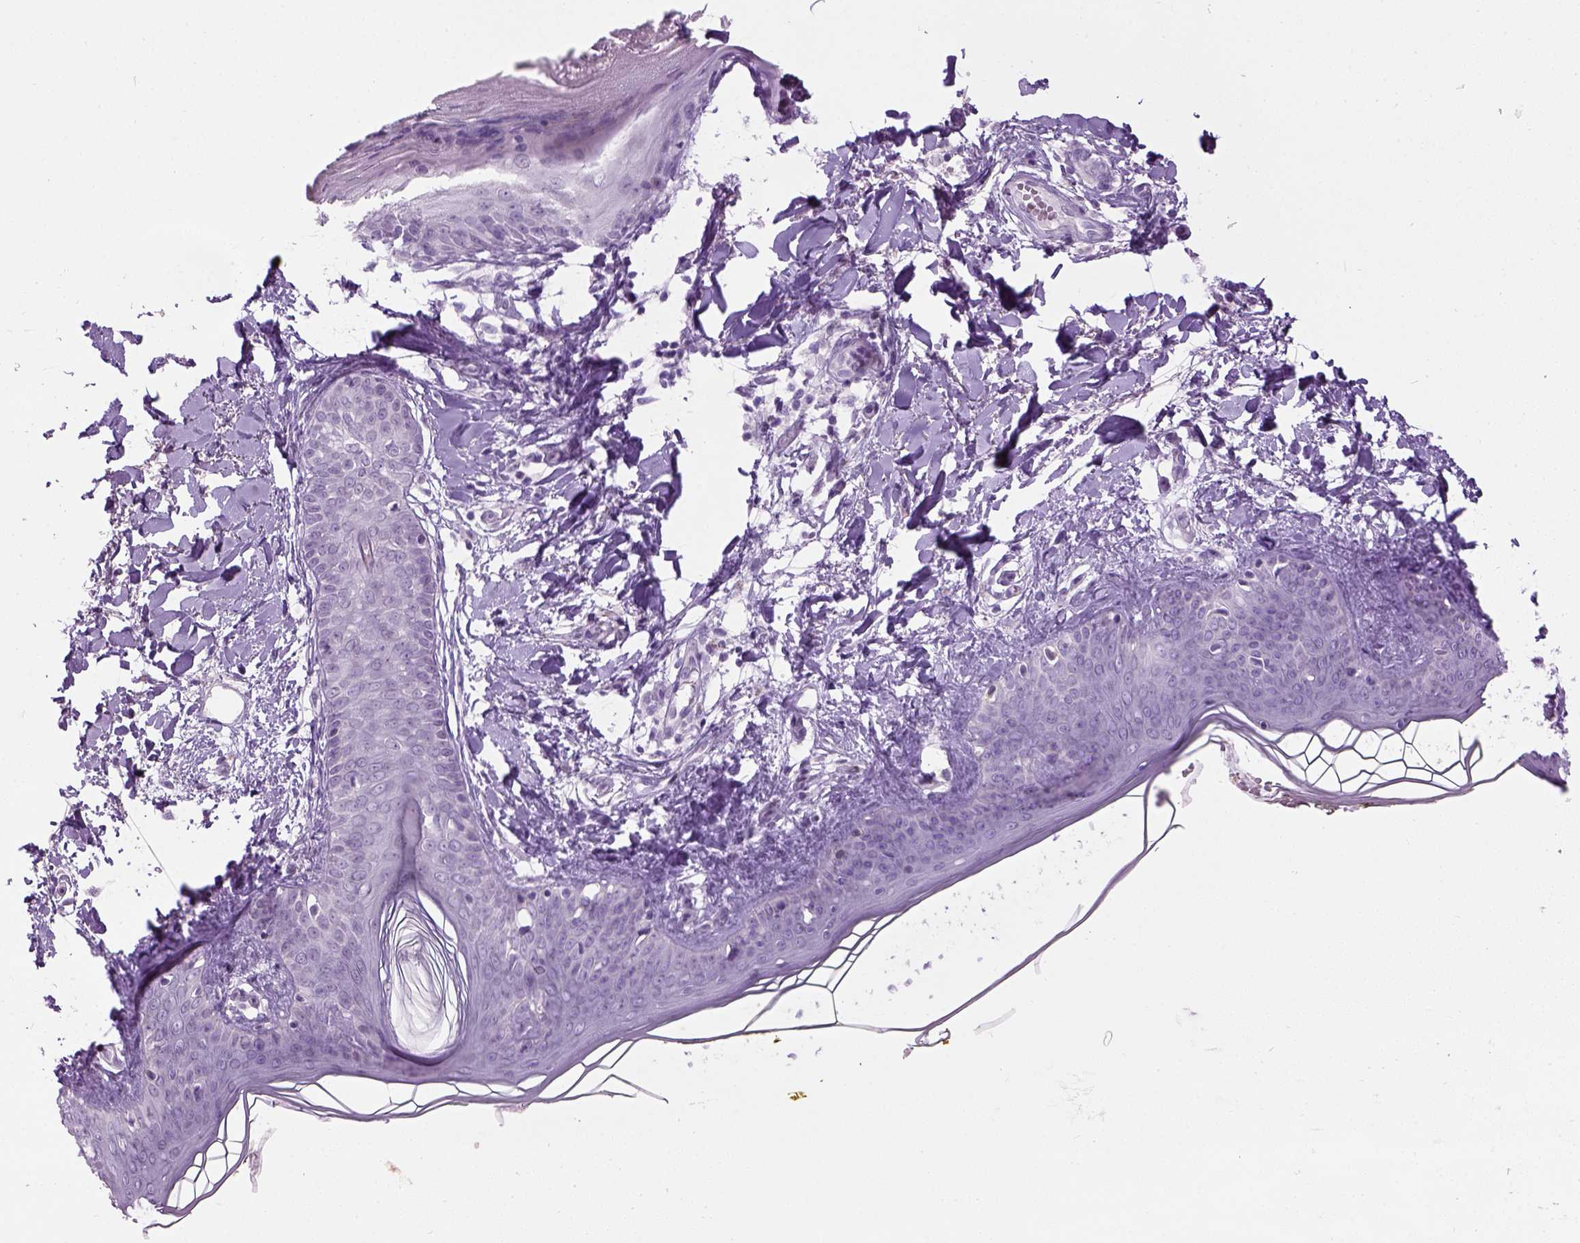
{"staining": {"intensity": "negative", "quantity": "none", "location": "none"}, "tissue": "skin", "cell_type": "Fibroblasts", "image_type": "normal", "snomed": [{"axis": "morphology", "description": "Normal tissue, NOS"}, {"axis": "topography", "description": "Skin"}], "caption": "Human skin stained for a protein using immunohistochemistry (IHC) reveals no staining in fibroblasts.", "gene": "GABRB2", "patient": {"sex": "female", "age": 34}}